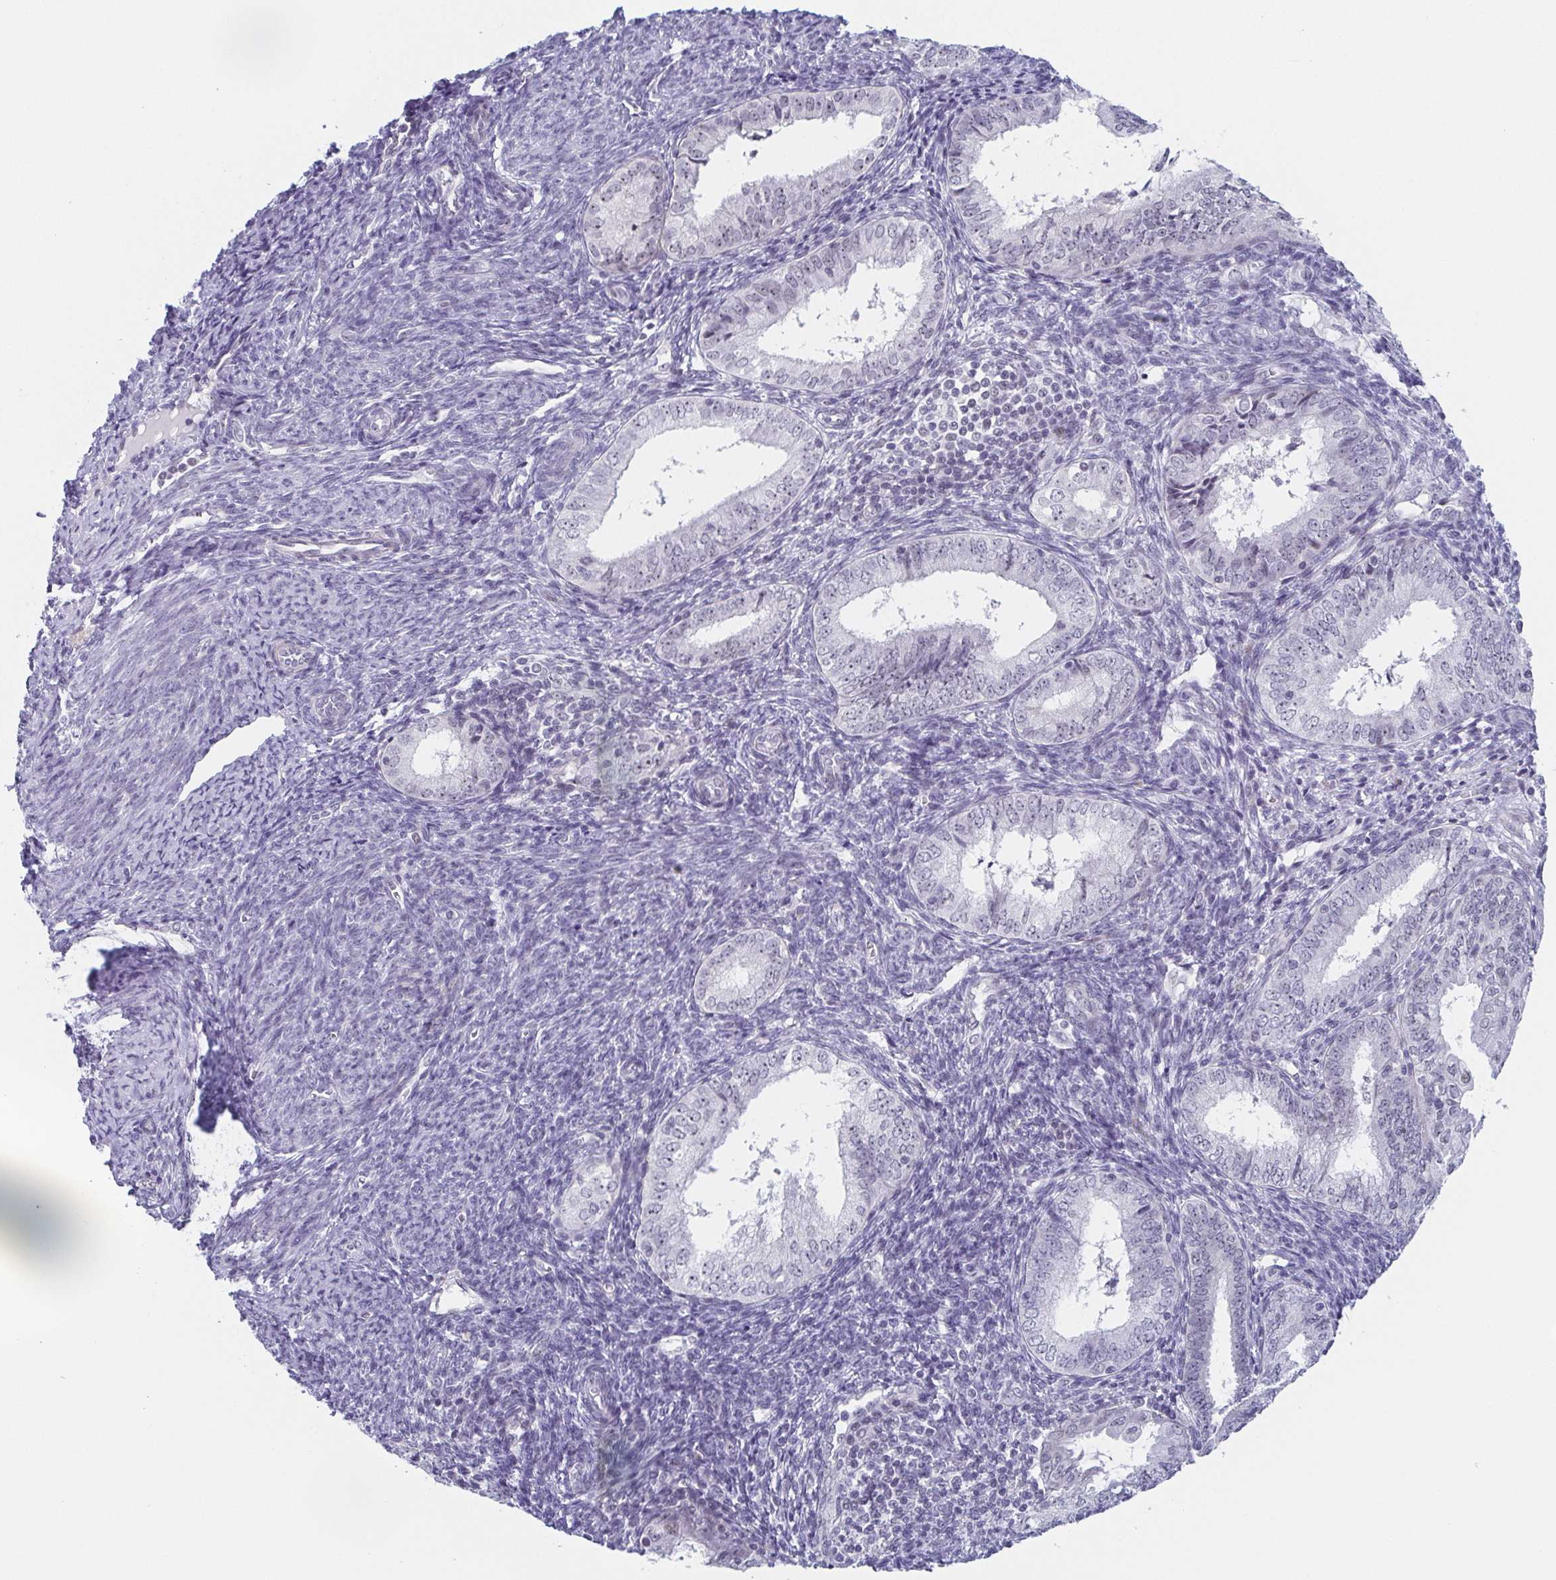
{"staining": {"intensity": "negative", "quantity": "none", "location": "none"}, "tissue": "endometrial cancer", "cell_type": "Tumor cells", "image_type": "cancer", "snomed": [{"axis": "morphology", "description": "Adenocarcinoma, NOS"}, {"axis": "topography", "description": "Endometrium"}], "caption": "There is no significant positivity in tumor cells of endometrial cancer (adenocarcinoma).", "gene": "EXOSC7", "patient": {"sex": "female", "age": 55}}